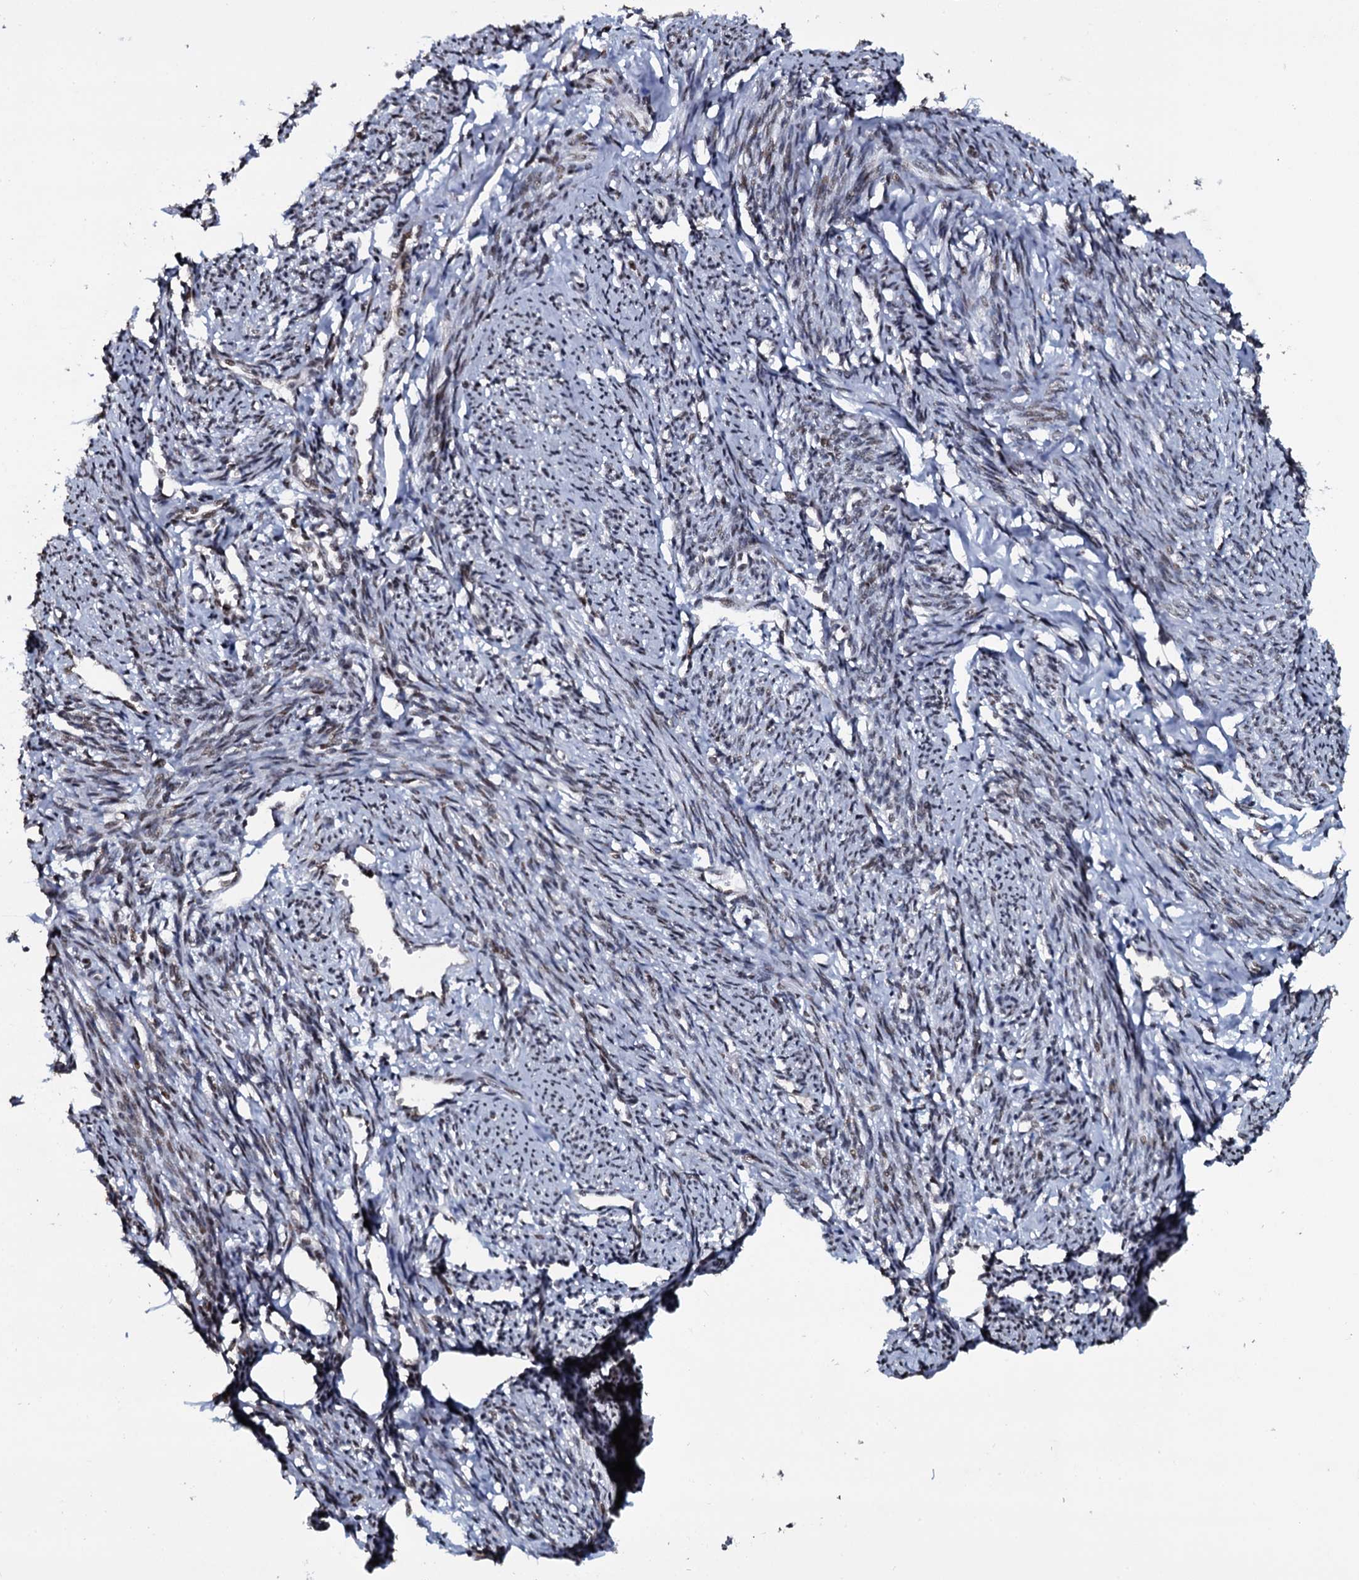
{"staining": {"intensity": "moderate", "quantity": "25%-75%", "location": "nuclear"}, "tissue": "smooth muscle", "cell_type": "Smooth muscle cells", "image_type": "normal", "snomed": [{"axis": "morphology", "description": "Normal tissue, NOS"}, {"axis": "topography", "description": "Smooth muscle"}, {"axis": "topography", "description": "Uterus"}], "caption": "A histopathology image showing moderate nuclear staining in approximately 25%-75% of smooth muscle cells in unremarkable smooth muscle, as visualized by brown immunohistochemical staining.", "gene": "SH2D4B", "patient": {"sex": "female", "age": 59}}